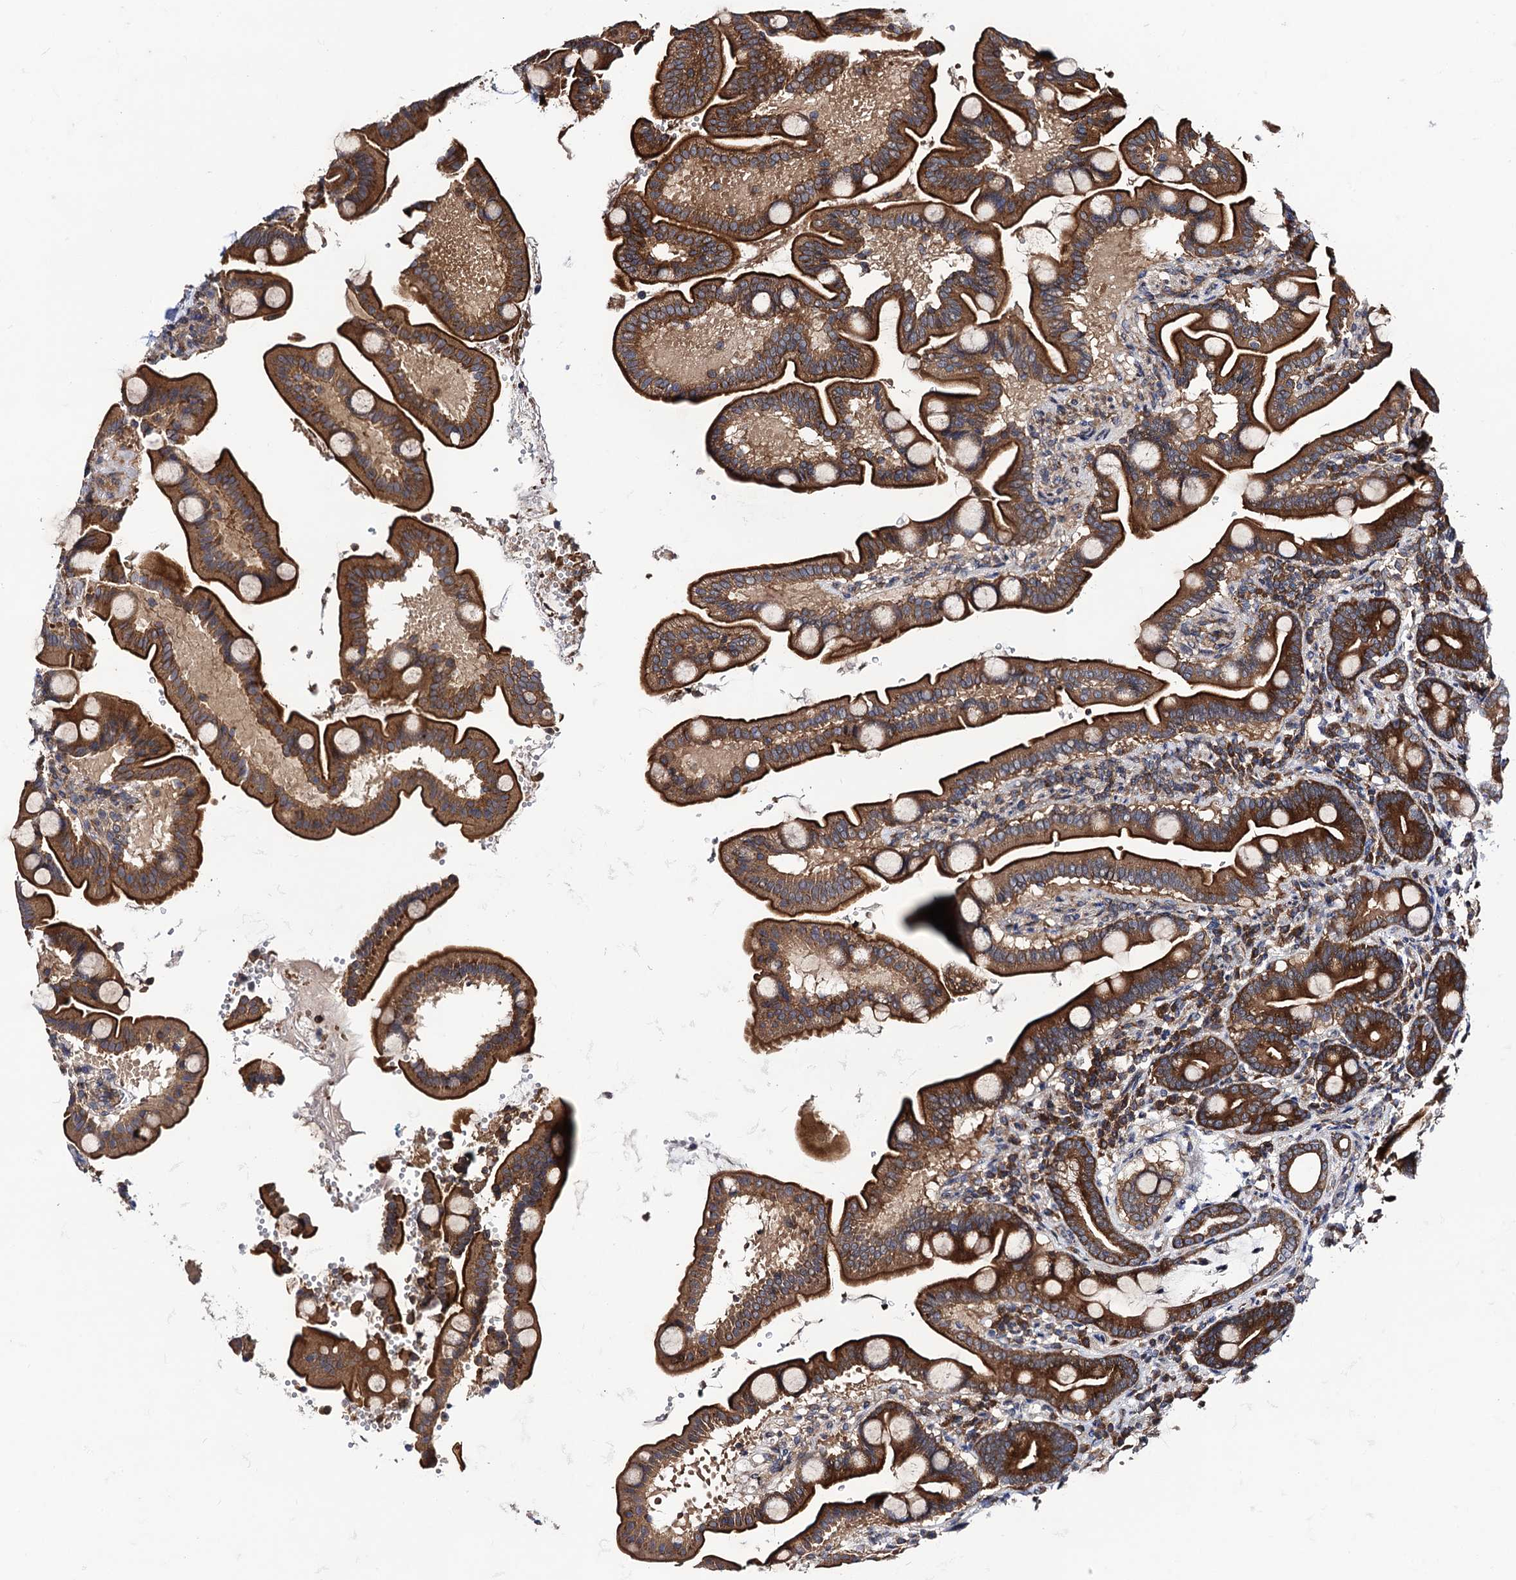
{"staining": {"intensity": "strong", "quantity": ">75%", "location": "cytoplasmic/membranous"}, "tissue": "duodenum", "cell_type": "Glandular cells", "image_type": "normal", "snomed": [{"axis": "morphology", "description": "Normal tissue, NOS"}, {"axis": "topography", "description": "Duodenum"}], "caption": "Immunohistochemical staining of benign human duodenum displays >75% levels of strong cytoplasmic/membranous protein expression in approximately >75% of glandular cells. (IHC, brightfield microscopy, high magnification).", "gene": "DYDC1", "patient": {"sex": "male", "age": 54}}